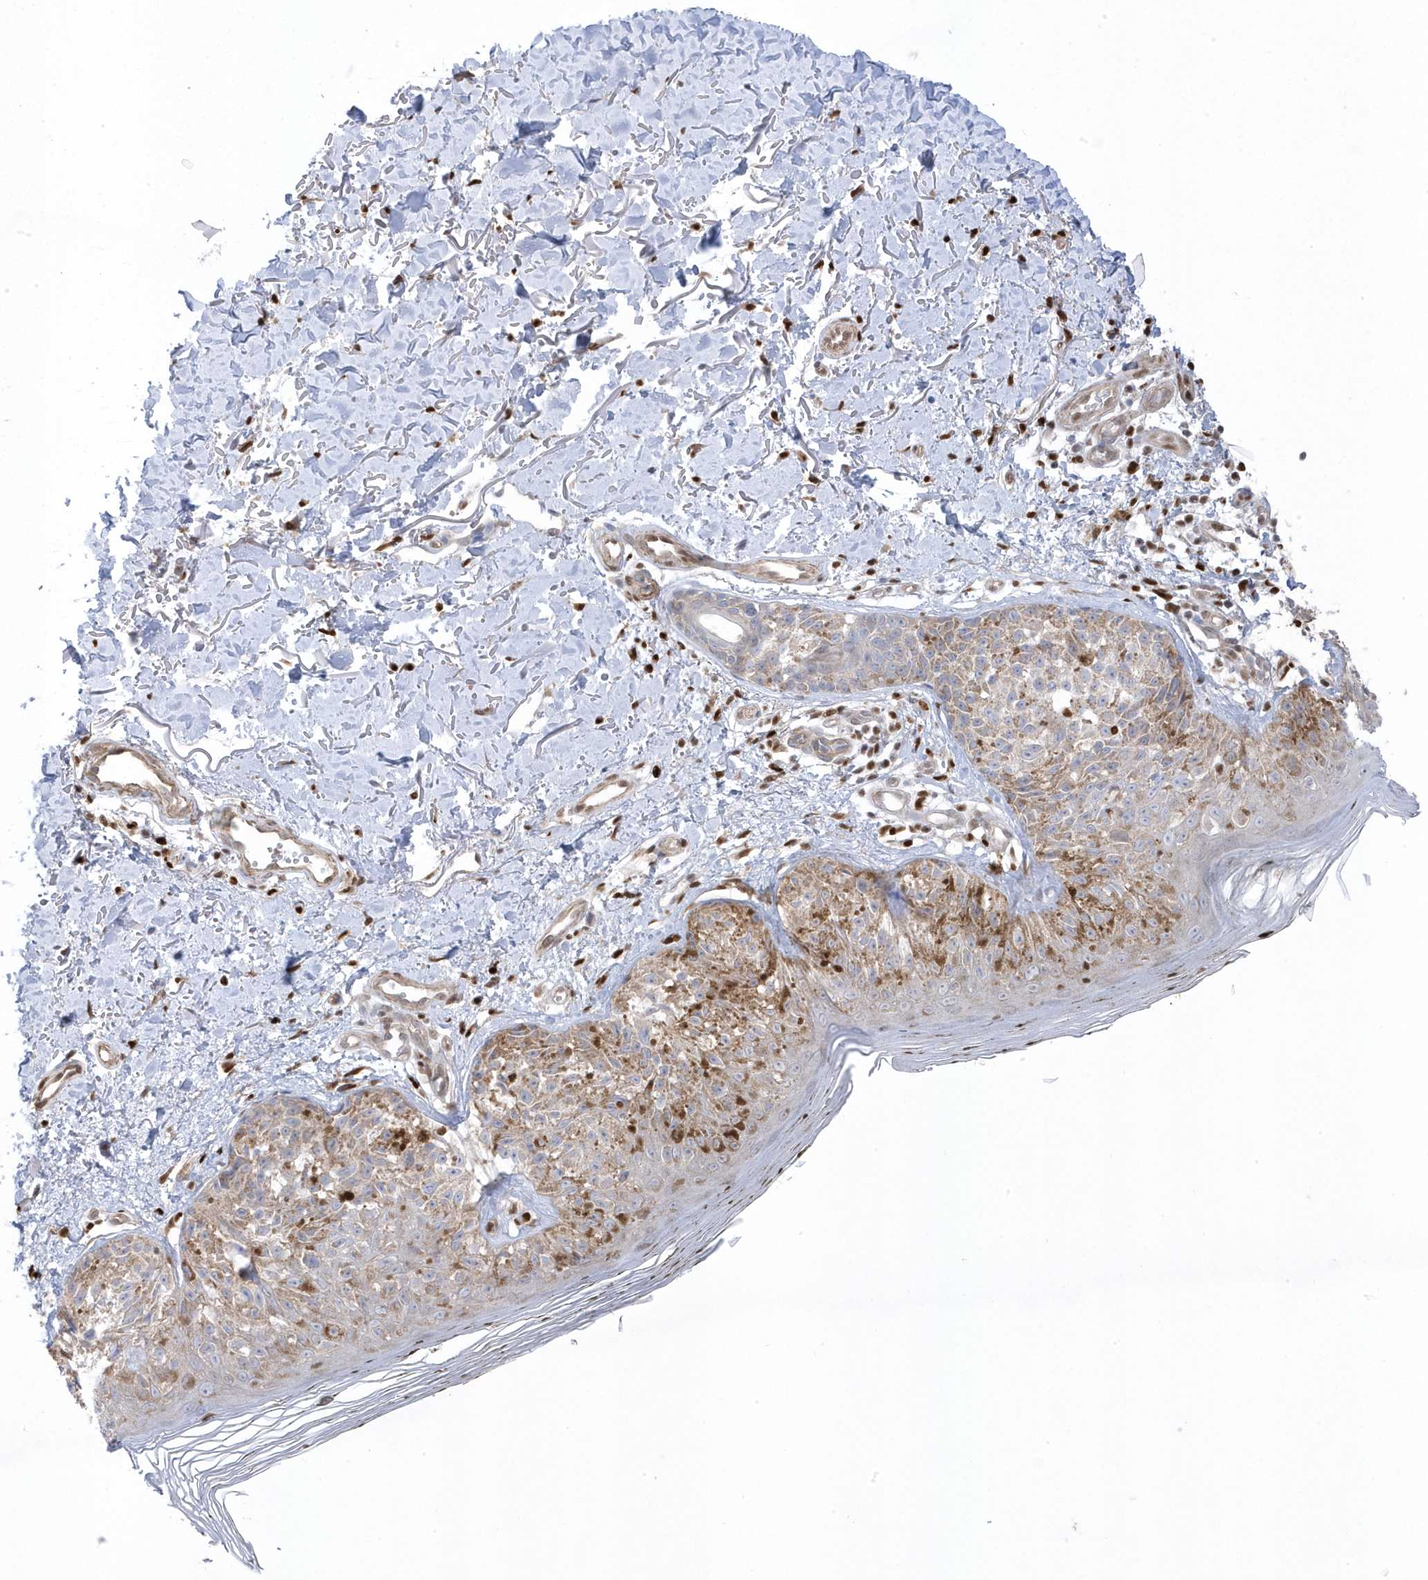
{"staining": {"intensity": "moderate", "quantity": "25%-75%", "location": "cytoplasmic/membranous"}, "tissue": "melanoma", "cell_type": "Tumor cells", "image_type": "cancer", "snomed": [{"axis": "morphology", "description": "Malignant melanoma, NOS"}, {"axis": "topography", "description": "Skin"}], "caption": "High-power microscopy captured an immunohistochemistry (IHC) image of malignant melanoma, revealing moderate cytoplasmic/membranous positivity in about 25%-75% of tumor cells.", "gene": "GTPBP6", "patient": {"sex": "female", "age": 50}}